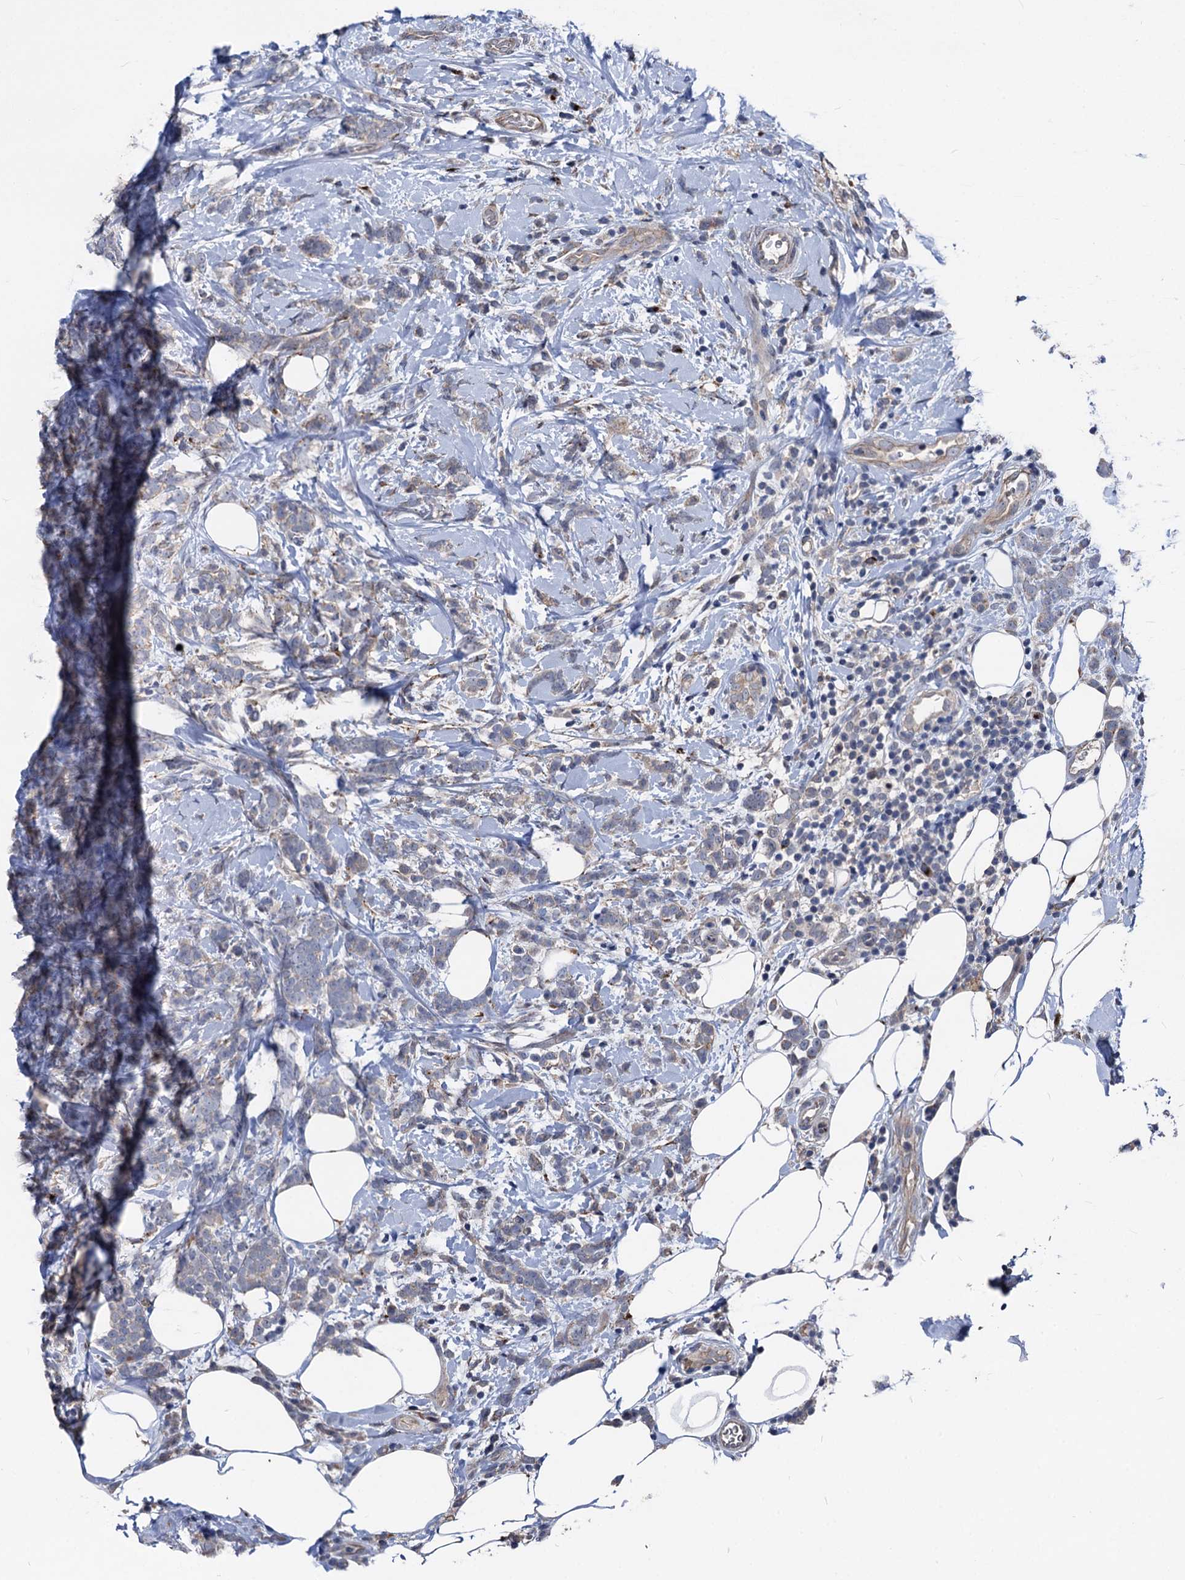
{"staining": {"intensity": "weak", "quantity": "<25%", "location": "cytoplasmic/membranous"}, "tissue": "breast cancer", "cell_type": "Tumor cells", "image_type": "cancer", "snomed": [{"axis": "morphology", "description": "Lobular carcinoma"}, {"axis": "topography", "description": "Breast"}], "caption": "The IHC image has no significant expression in tumor cells of lobular carcinoma (breast) tissue.", "gene": "SMAGP", "patient": {"sex": "female", "age": 58}}